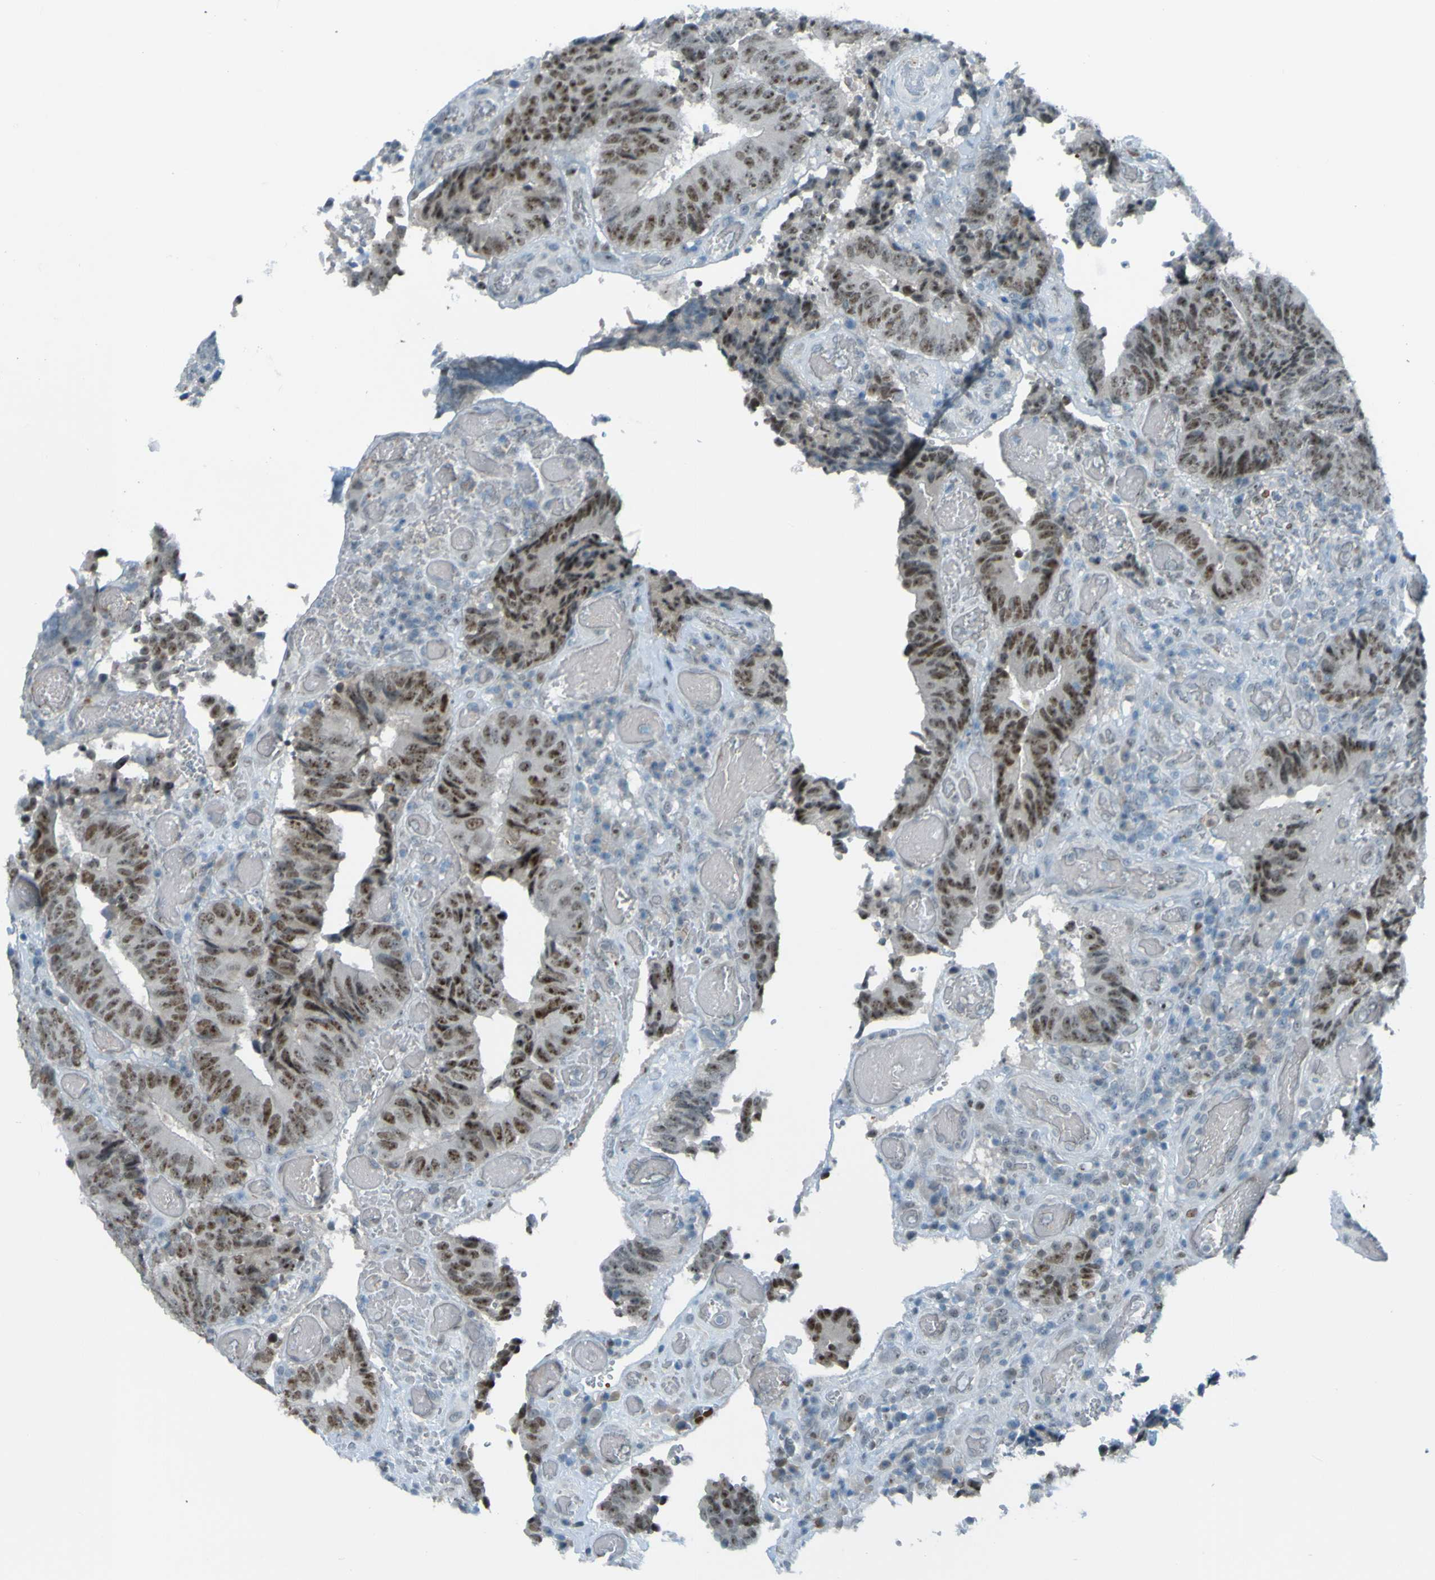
{"staining": {"intensity": "moderate", "quantity": ">75%", "location": "nuclear"}, "tissue": "colorectal cancer", "cell_type": "Tumor cells", "image_type": "cancer", "snomed": [{"axis": "morphology", "description": "Adenocarcinoma, NOS"}, {"axis": "topography", "description": "Rectum"}], "caption": "Colorectal cancer (adenocarcinoma) stained with a protein marker demonstrates moderate staining in tumor cells.", "gene": "USP36", "patient": {"sex": "male", "age": 72}}